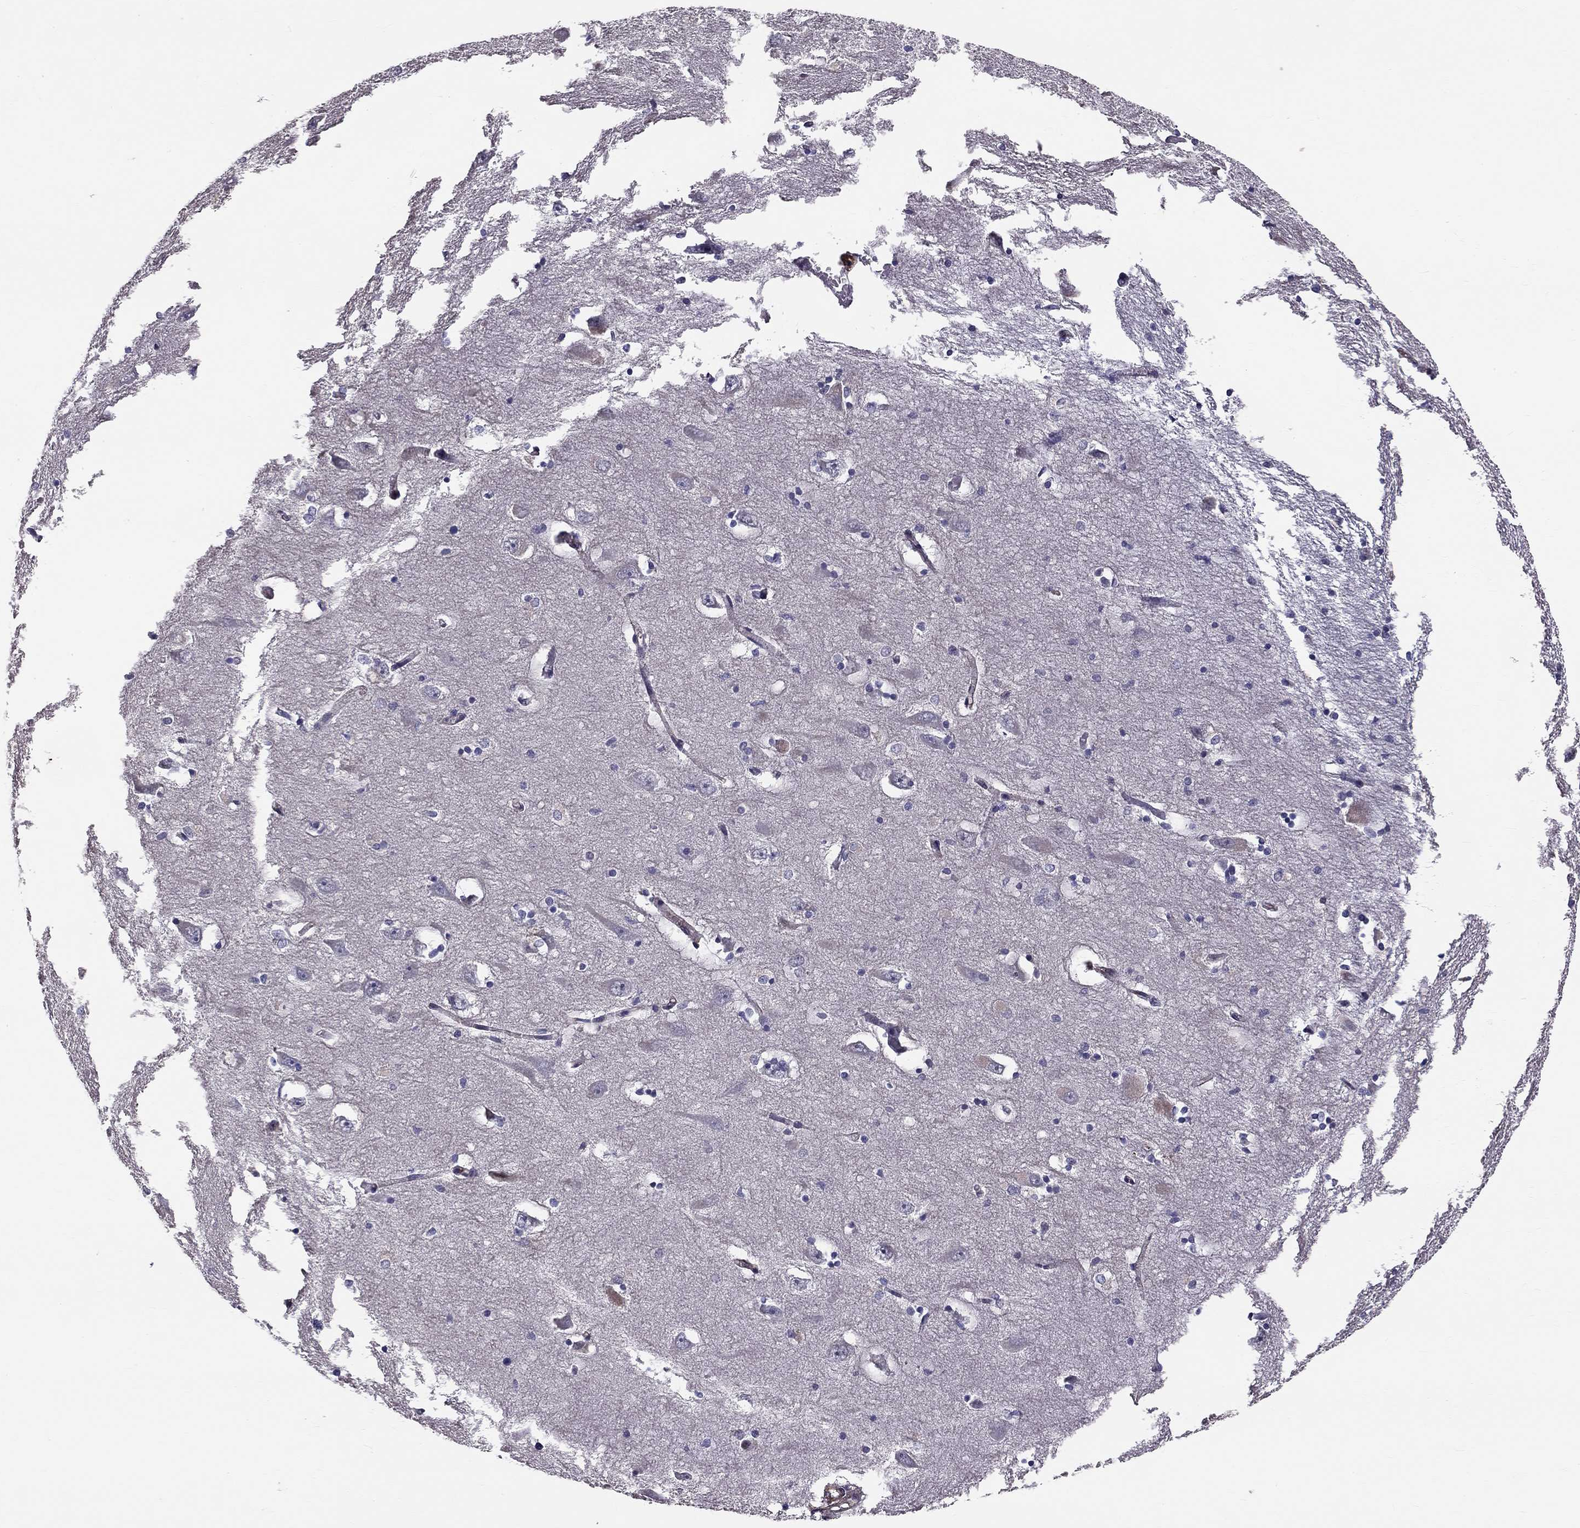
{"staining": {"intensity": "negative", "quantity": "none", "location": "none"}, "tissue": "hippocampus", "cell_type": "Glial cells", "image_type": "normal", "snomed": [{"axis": "morphology", "description": "Normal tissue, NOS"}, {"axis": "topography", "description": "Lateral ventricle wall"}, {"axis": "topography", "description": "Hippocampus"}], "caption": "Immunohistochemical staining of unremarkable human hippocampus reveals no significant positivity in glial cells.", "gene": "GJB4", "patient": {"sex": "female", "age": 63}}